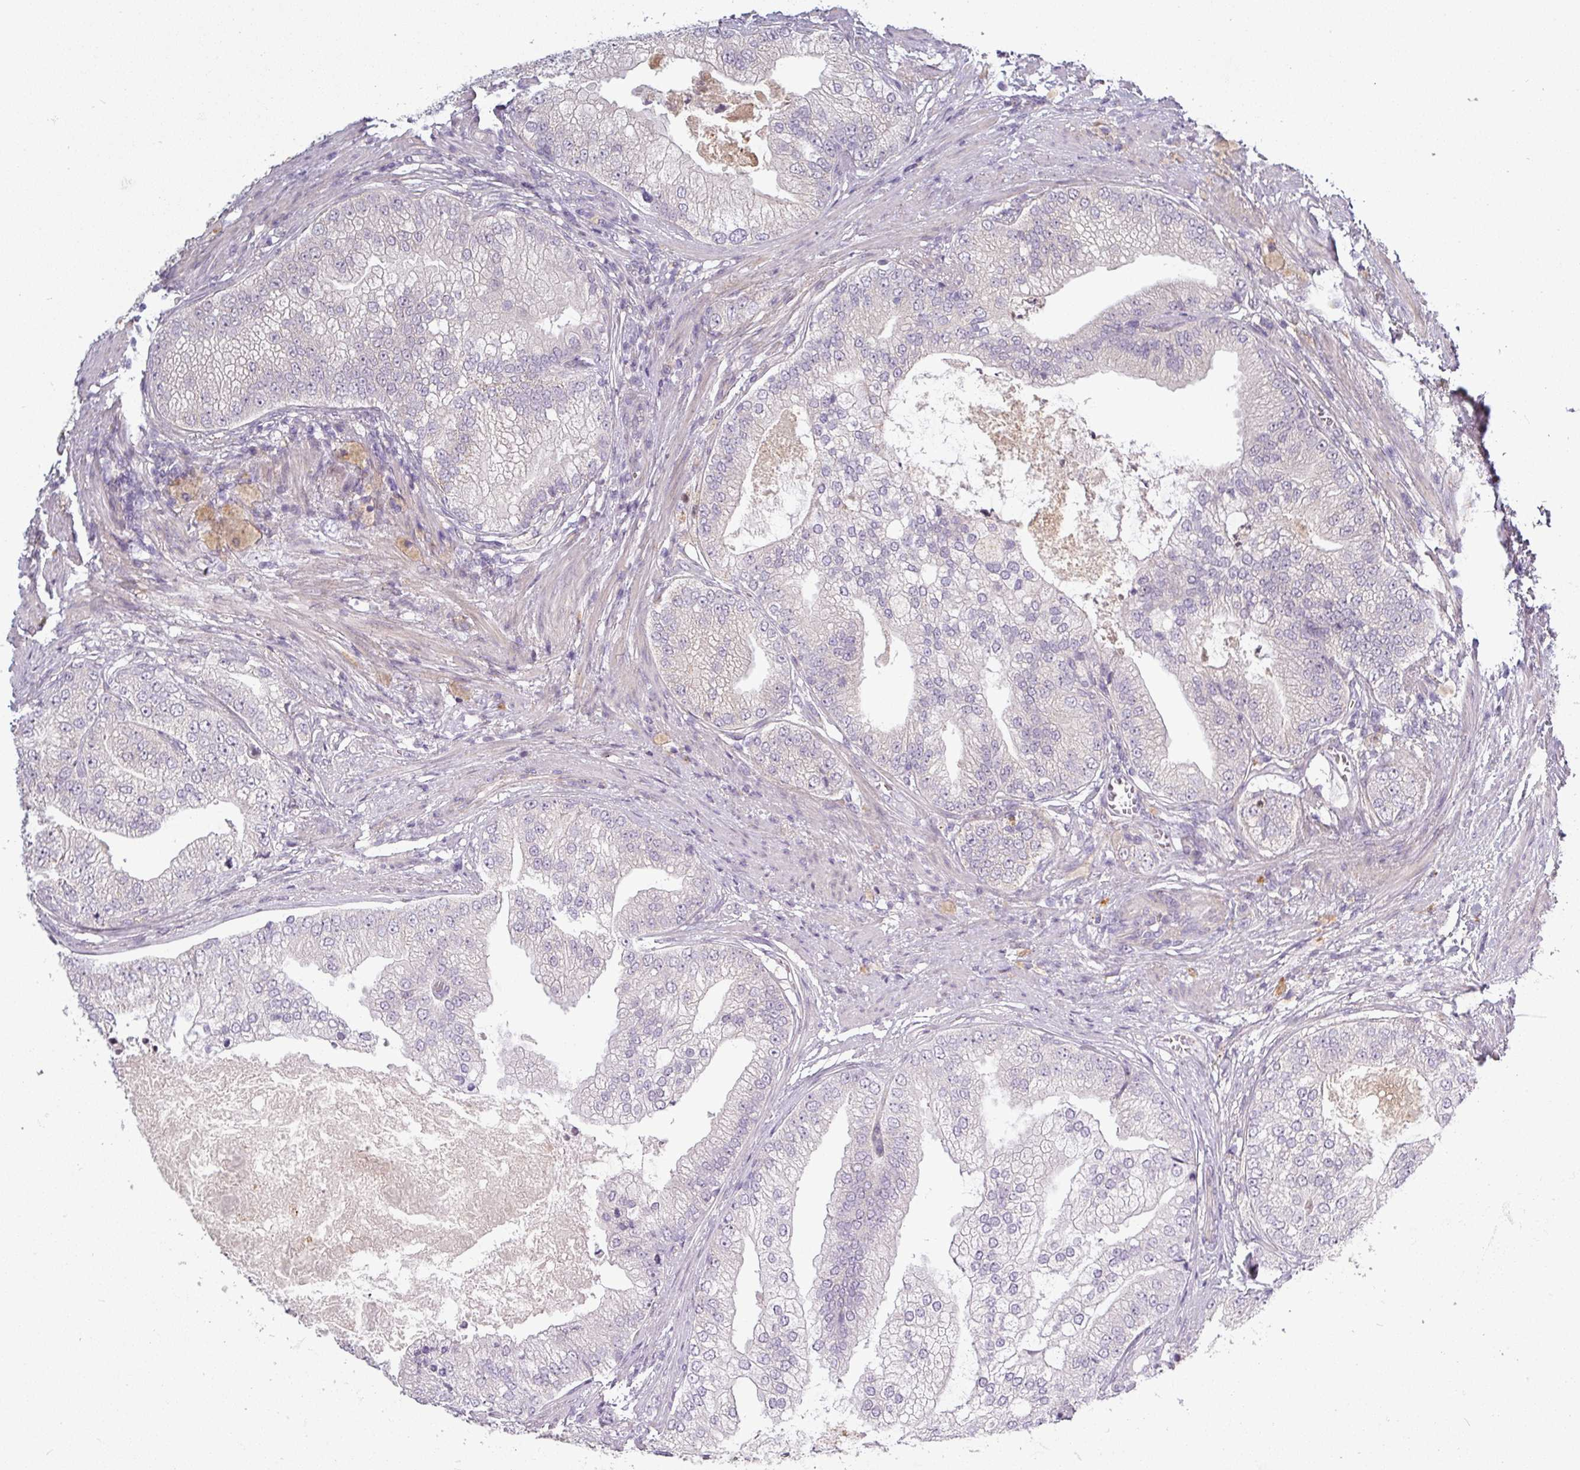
{"staining": {"intensity": "negative", "quantity": "none", "location": "none"}, "tissue": "prostate cancer", "cell_type": "Tumor cells", "image_type": "cancer", "snomed": [{"axis": "morphology", "description": "Adenocarcinoma, High grade"}, {"axis": "topography", "description": "Prostate"}], "caption": "Immunohistochemistry (IHC) of prostate cancer shows no expression in tumor cells.", "gene": "C2orf16", "patient": {"sex": "male", "age": 70}}